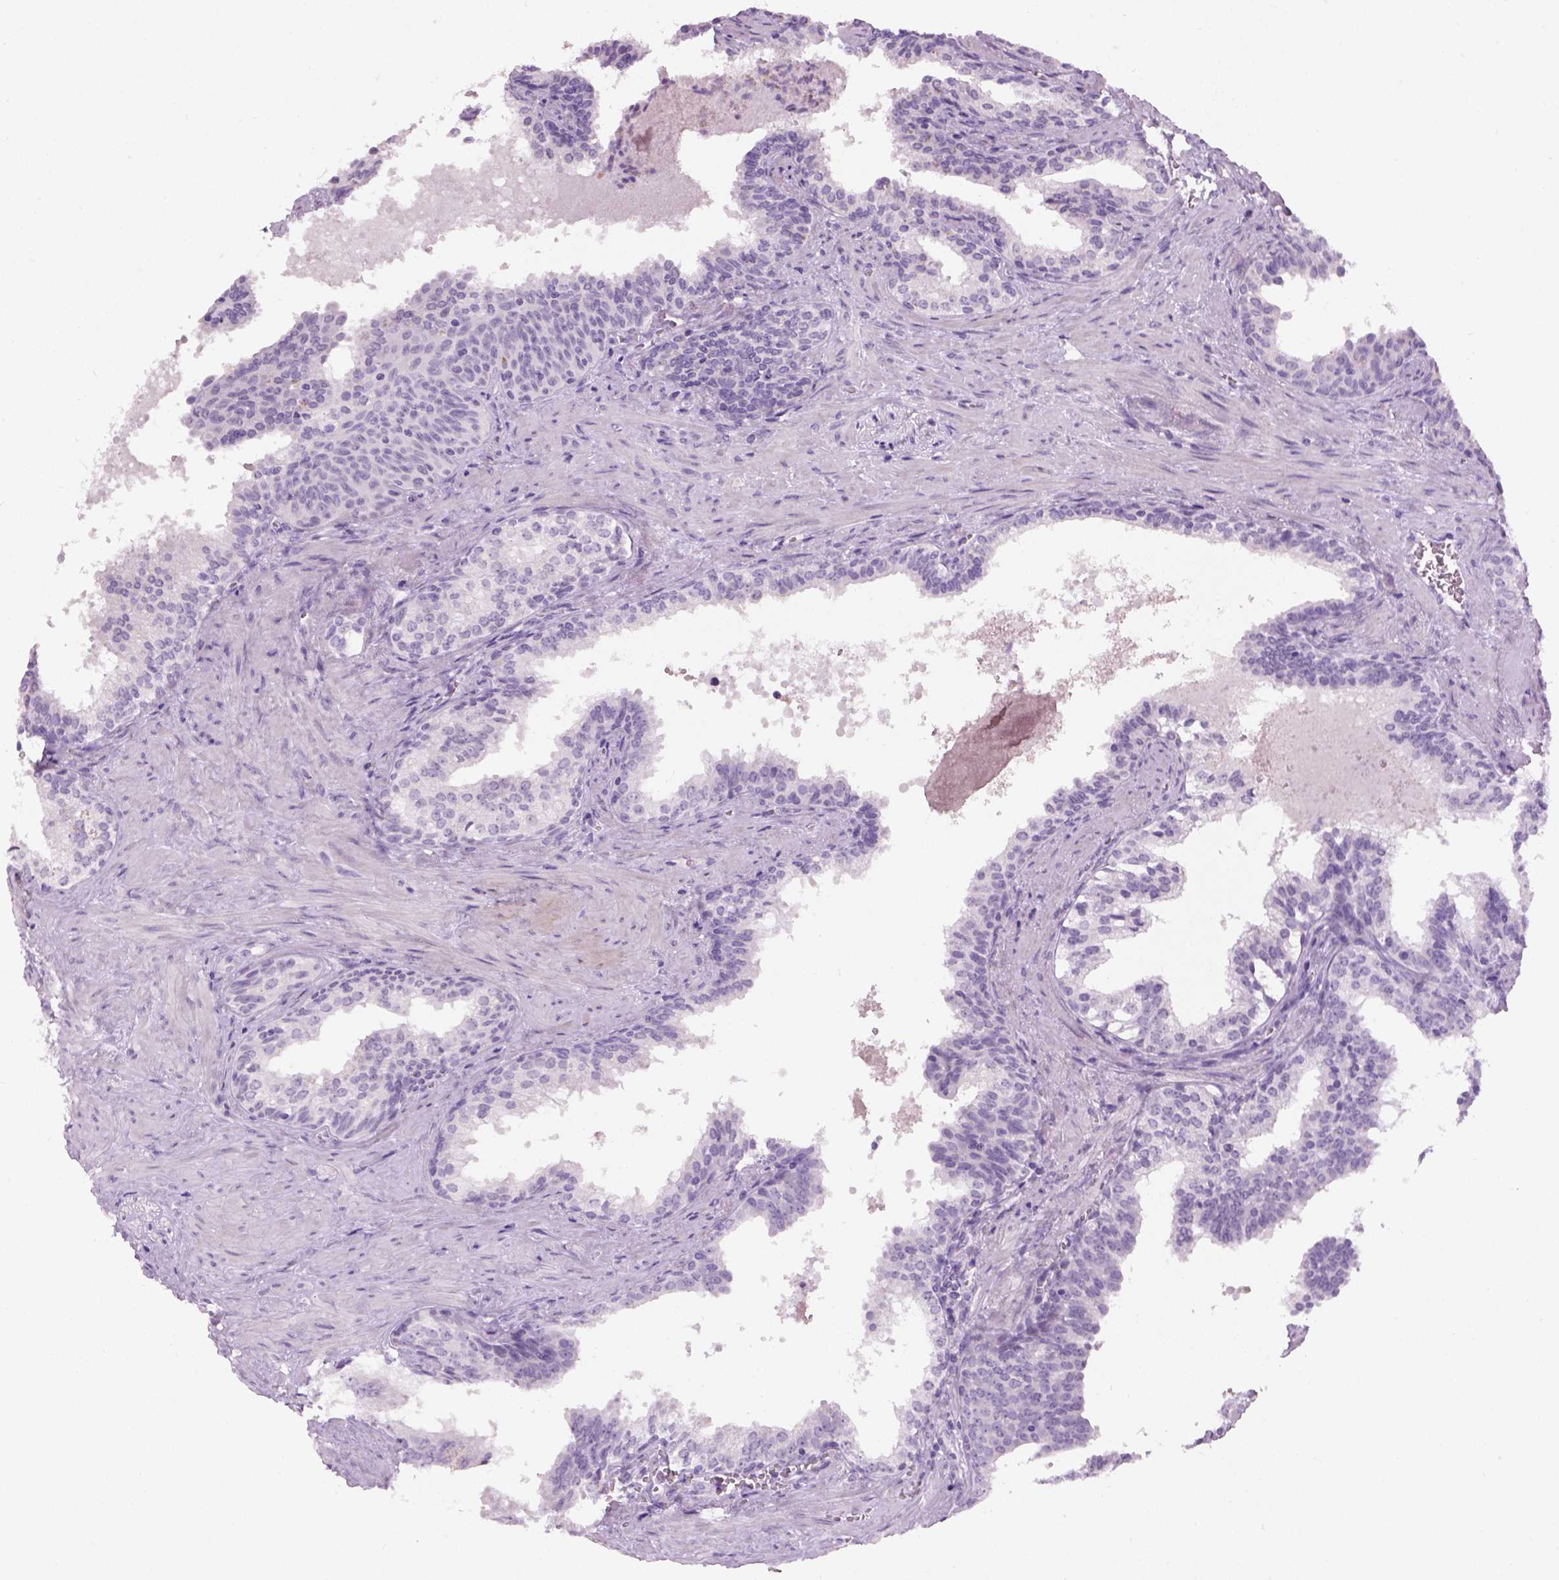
{"staining": {"intensity": "negative", "quantity": "none", "location": "none"}, "tissue": "prostate cancer", "cell_type": "Tumor cells", "image_type": "cancer", "snomed": [{"axis": "morphology", "description": "Adenocarcinoma, High grade"}, {"axis": "topography", "description": "Prostate"}], "caption": "A histopathology image of prostate cancer stained for a protein exhibits no brown staining in tumor cells.", "gene": "GABRB2", "patient": {"sex": "male", "age": 68}}